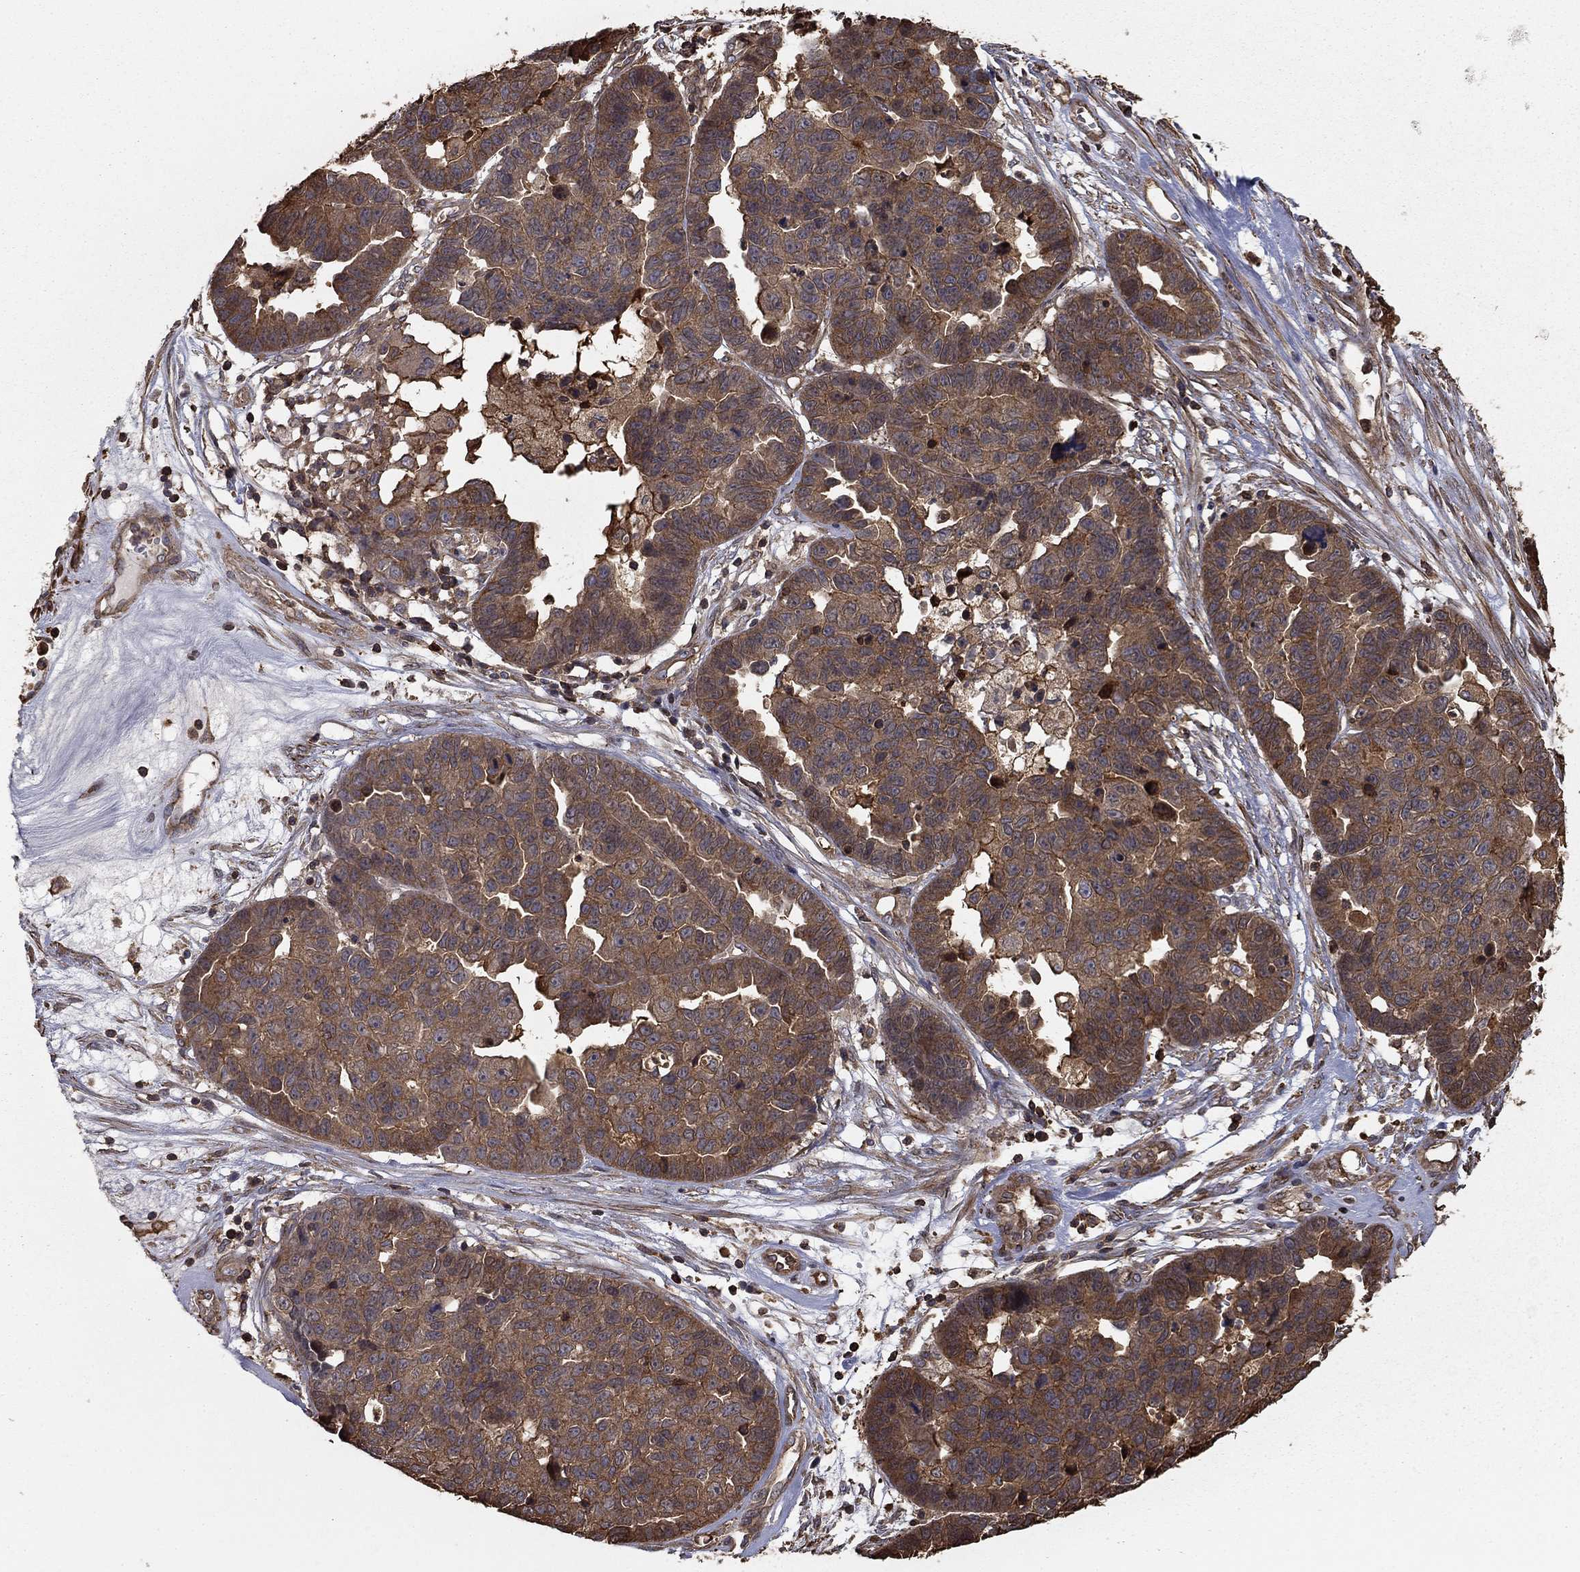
{"staining": {"intensity": "moderate", "quantity": "<25%", "location": "cytoplasmic/membranous"}, "tissue": "ovarian cancer", "cell_type": "Tumor cells", "image_type": "cancer", "snomed": [{"axis": "morphology", "description": "Cystadenocarcinoma, serous, NOS"}, {"axis": "topography", "description": "Ovary"}], "caption": "This image displays immunohistochemistry staining of ovarian cancer, with low moderate cytoplasmic/membranous positivity in approximately <25% of tumor cells.", "gene": "HABP4", "patient": {"sex": "female", "age": 87}}